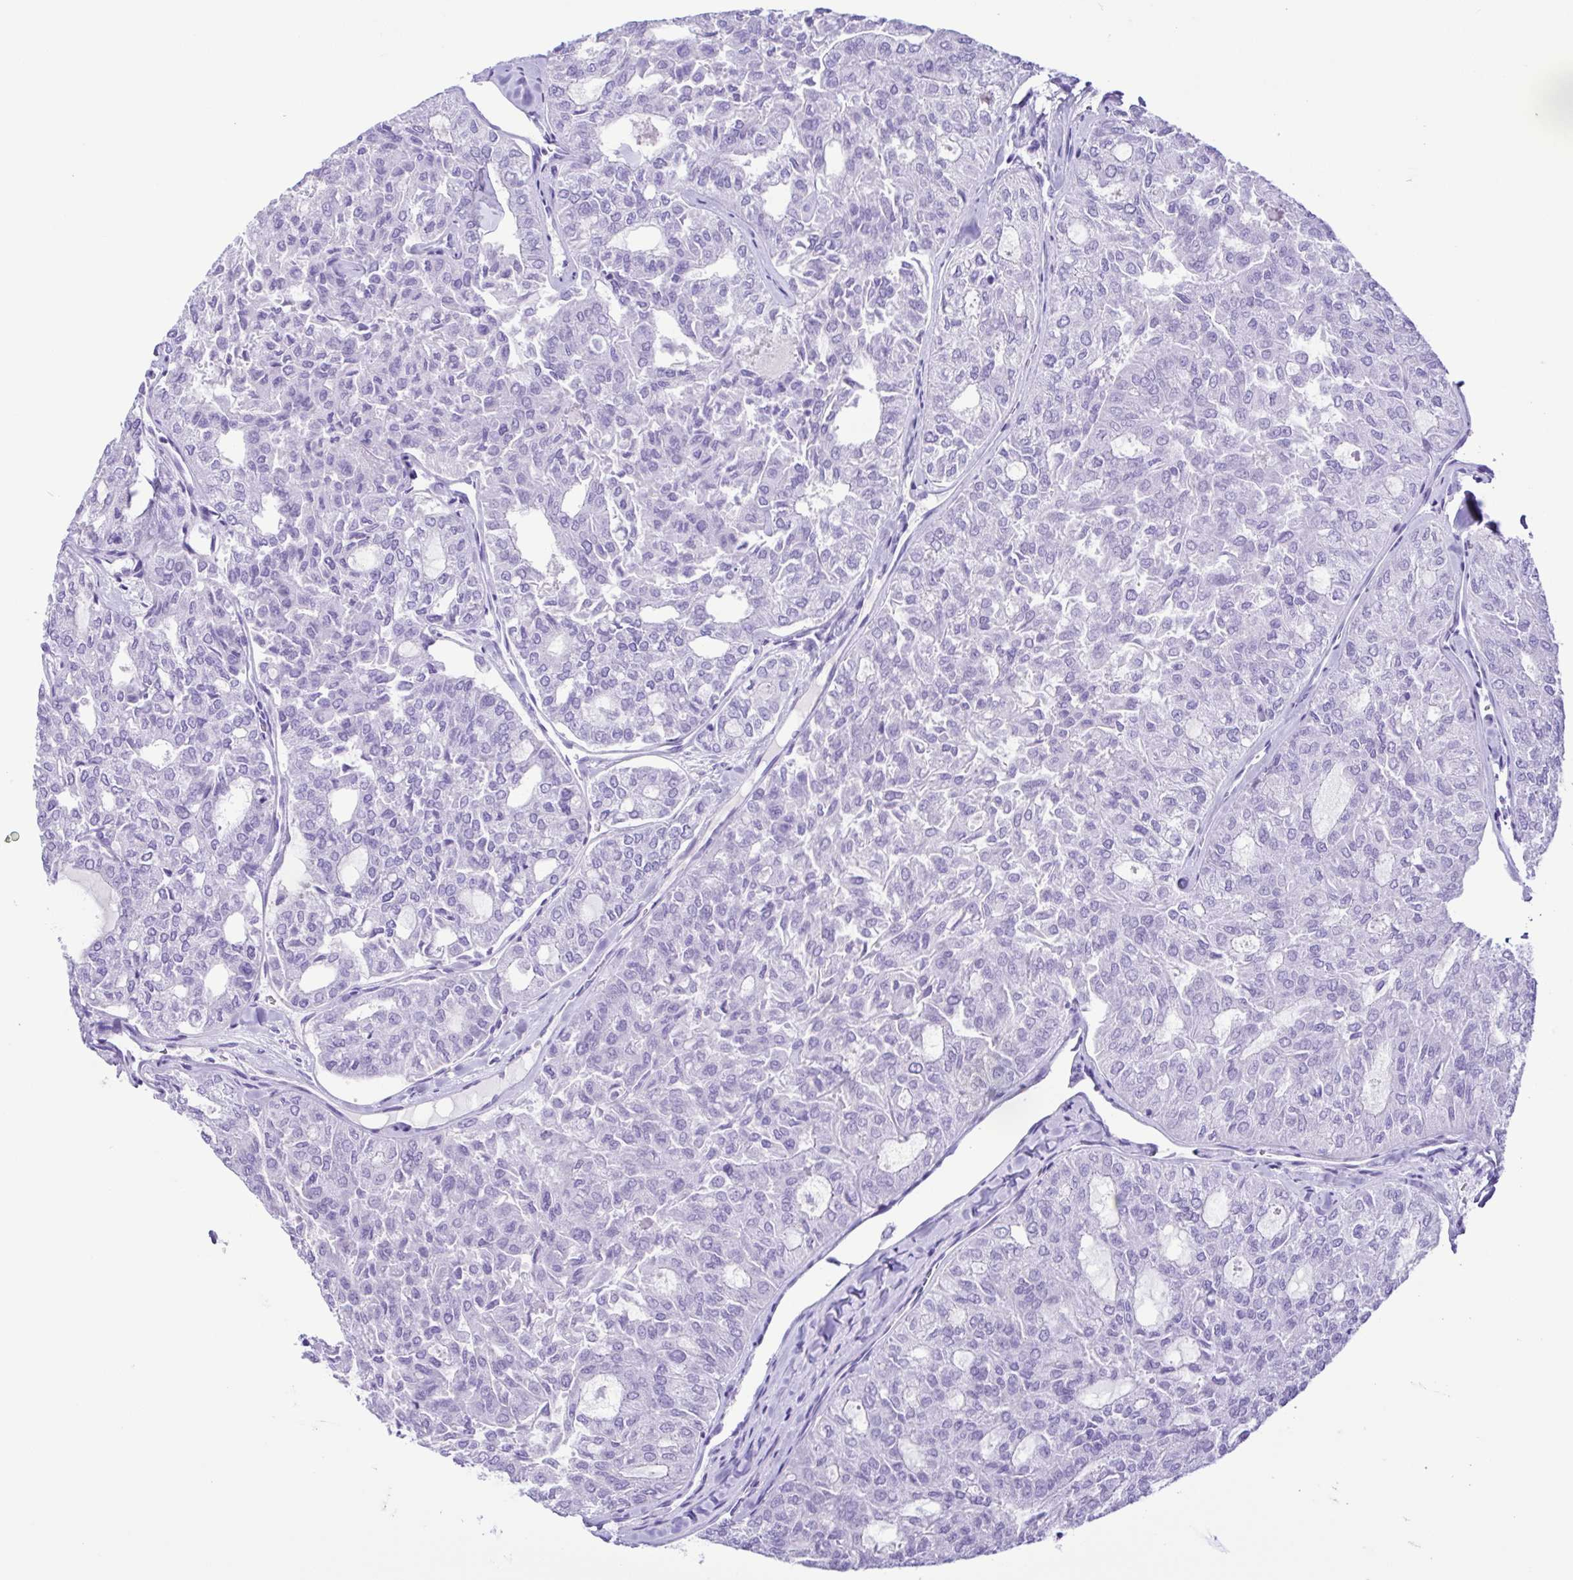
{"staining": {"intensity": "negative", "quantity": "none", "location": "none"}, "tissue": "thyroid cancer", "cell_type": "Tumor cells", "image_type": "cancer", "snomed": [{"axis": "morphology", "description": "Follicular adenoma carcinoma, NOS"}, {"axis": "topography", "description": "Thyroid gland"}], "caption": "Human thyroid cancer (follicular adenoma carcinoma) stained for a protein using immunohistochemistry exhibits no positivity in tumor cells.", "gene": "ERP27", "patient": {"sex": "male", "age": 75}}